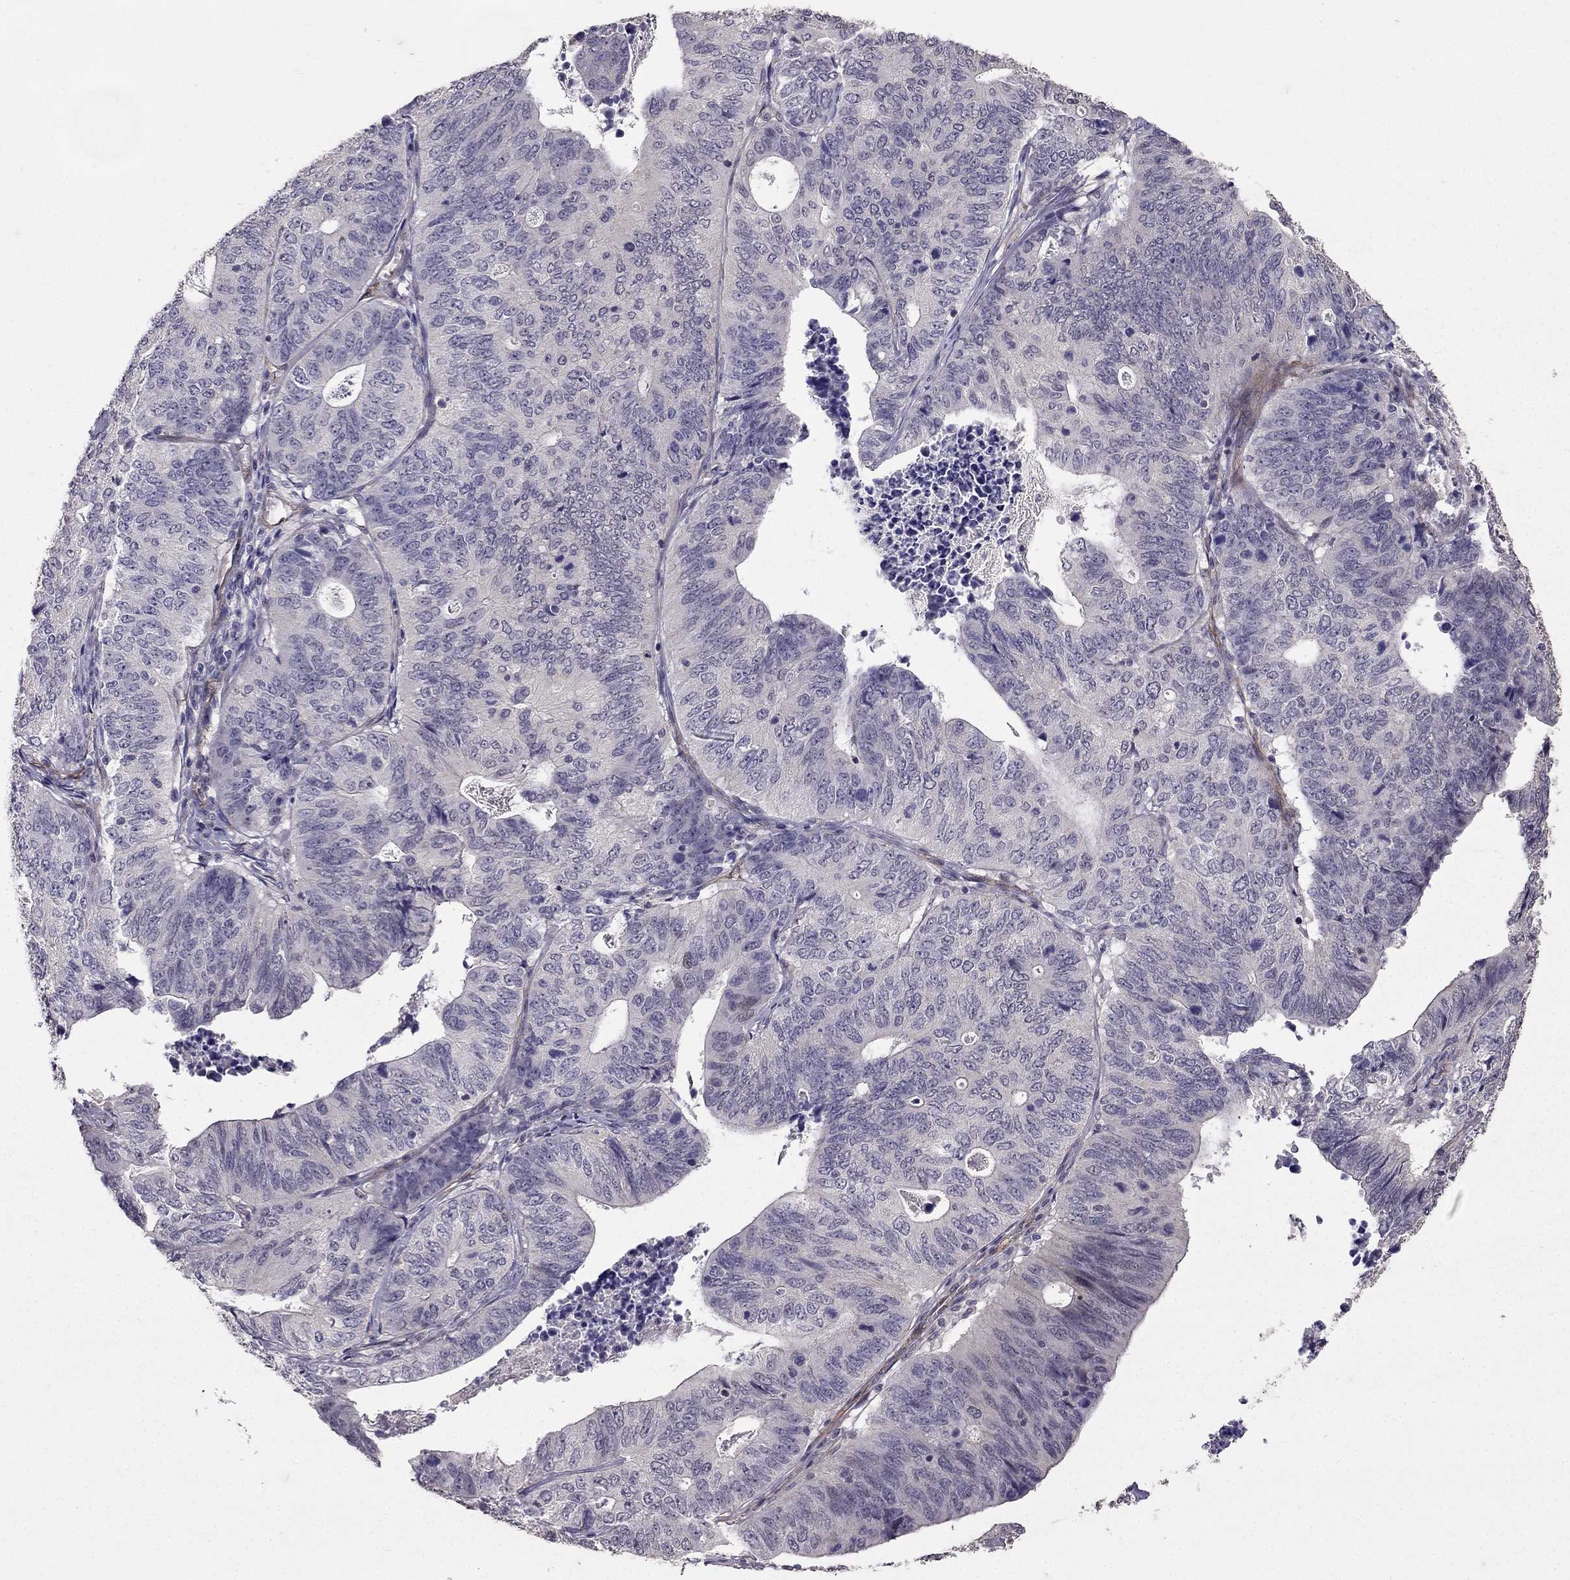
{"staining": {"intensity": "negative", "quantity": "none", "location": "none"}, "tissue": "stomach cancer", "cell_type": "Tumor cells", "image_type": "cancer", "snomed": [{"axis": "morphology", "description": "Adenocarcinoma, NOS"}, {"axis": "topography", "description": "Stomach, upper"}], "caption": "Immunohistochemical staining of adenocarcinoma (stomach) shows no significant positivity in tumor cells. (DAB (3,3'-diaminobenzidine) immunohistochemistry (IHC), high magnification).", "gene": "RASIP1", "patient": {"sex": "female", "age": 67}}